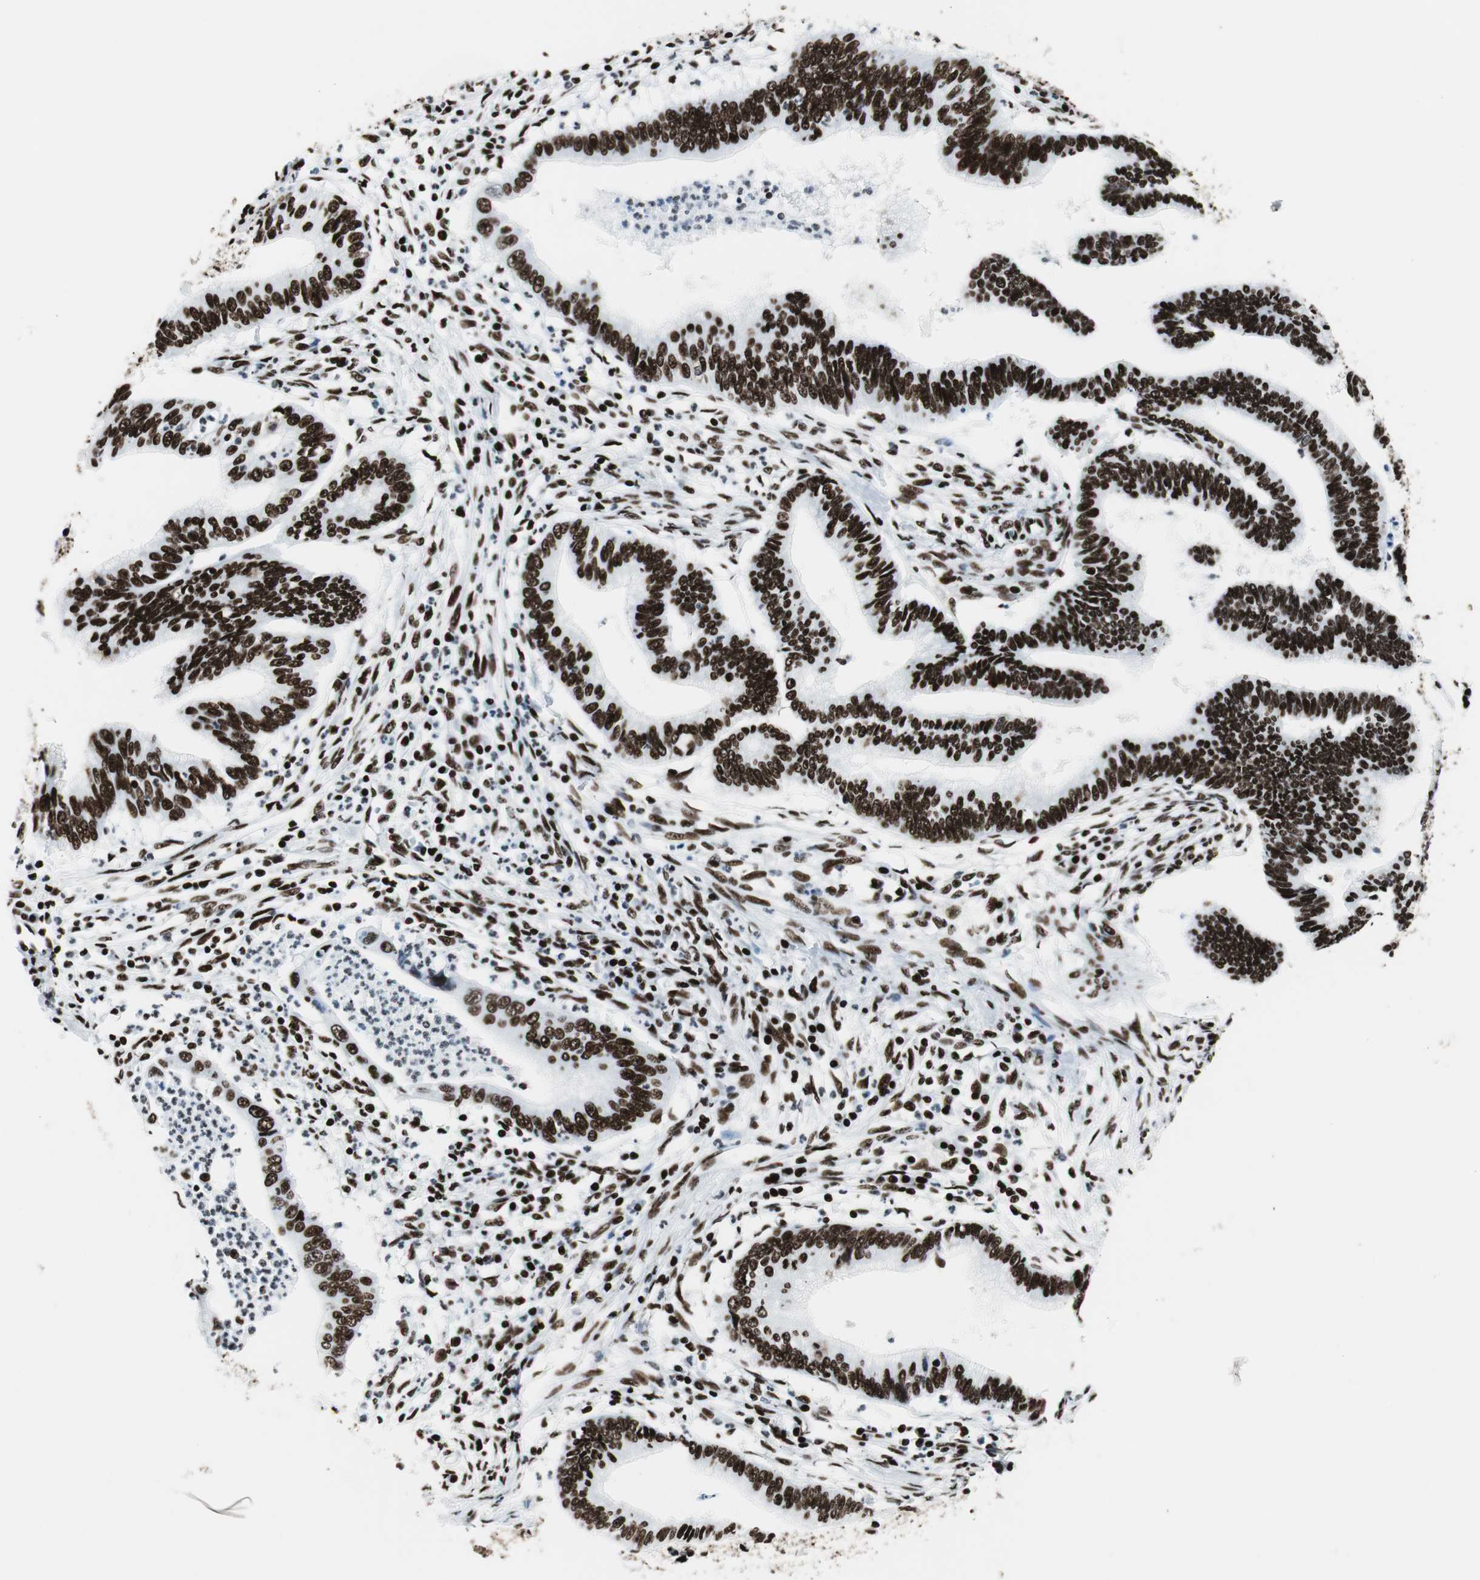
{"staining": {"intensity": "strong", "quantity": ">75%", "location": "nuclear"}, "tissue": "cervical cancer", "cell_type": "Tumor cells", "image_type": "cancer", "snomed": [{"axis": "morphology", "description": "Adenocarcinoma, NOS"}, {"axis": "topography", "description": "Cervix"}], "caption": "Adenocarcinoma (cervical) tissue reveals strong nuclear staining in approximately >75% of tumor cells", "gene": "NCL", "patient": {"sex": "female", "age": 36}}